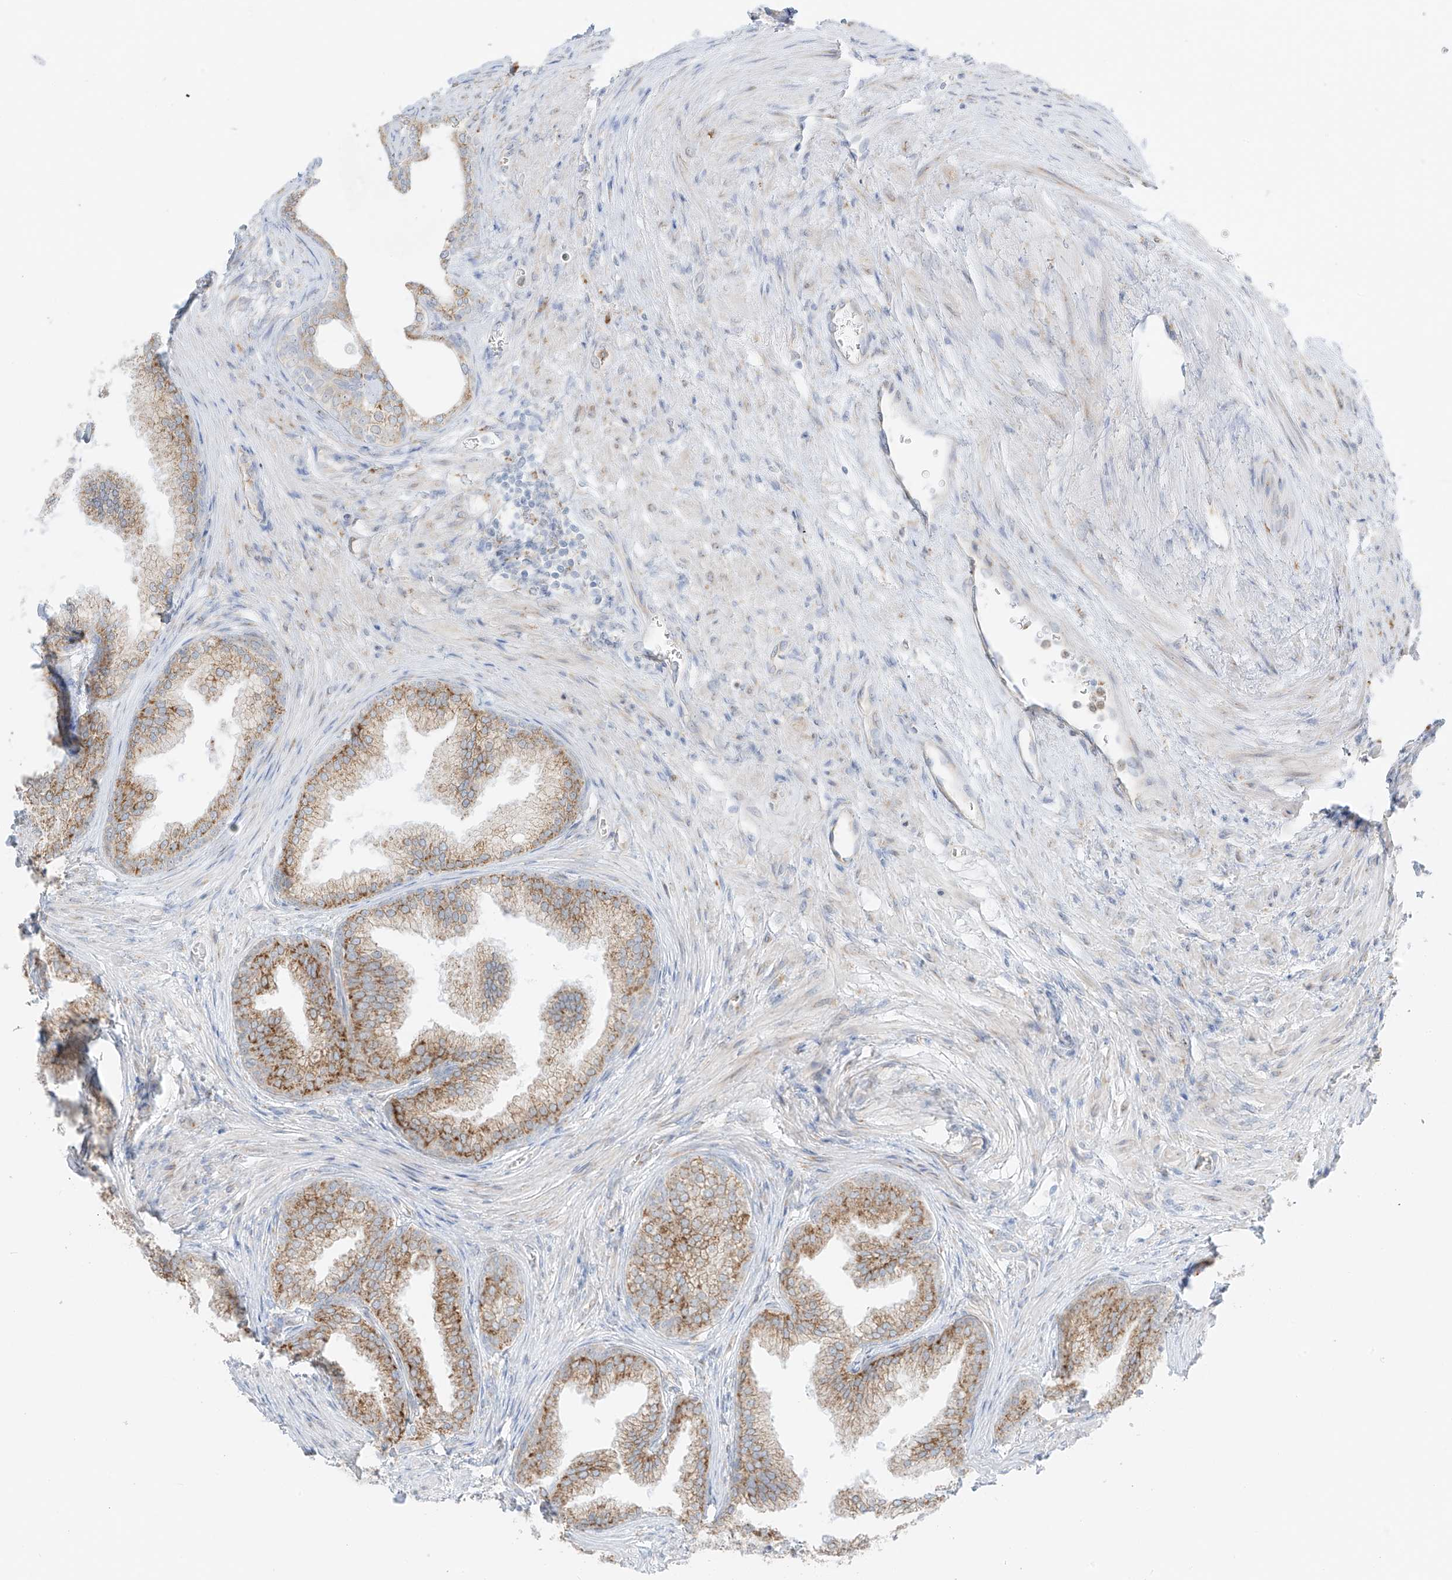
{"staining": {"intensity": "strong", "quantity": ">75%", "location": "cytoplasmic/membranous"}, "tissue": "prostate", "cell_type": "Glandular cells", "image_type": "normal", "snomed": [{"axis": "morphology", "description": "Normal tissue, NOS"}, {"axis": "topography", "description": "Prostate"}], "caption": "A histopathology image of prostate stained for a protein shows strong cytoplasmic/membranous brown staining in glandular cells. (brown staining indicates protein expression, while blue staining denotes nuclei).", "gene": "LRRC59", "patient": {"sex": "male", "age": 76}}